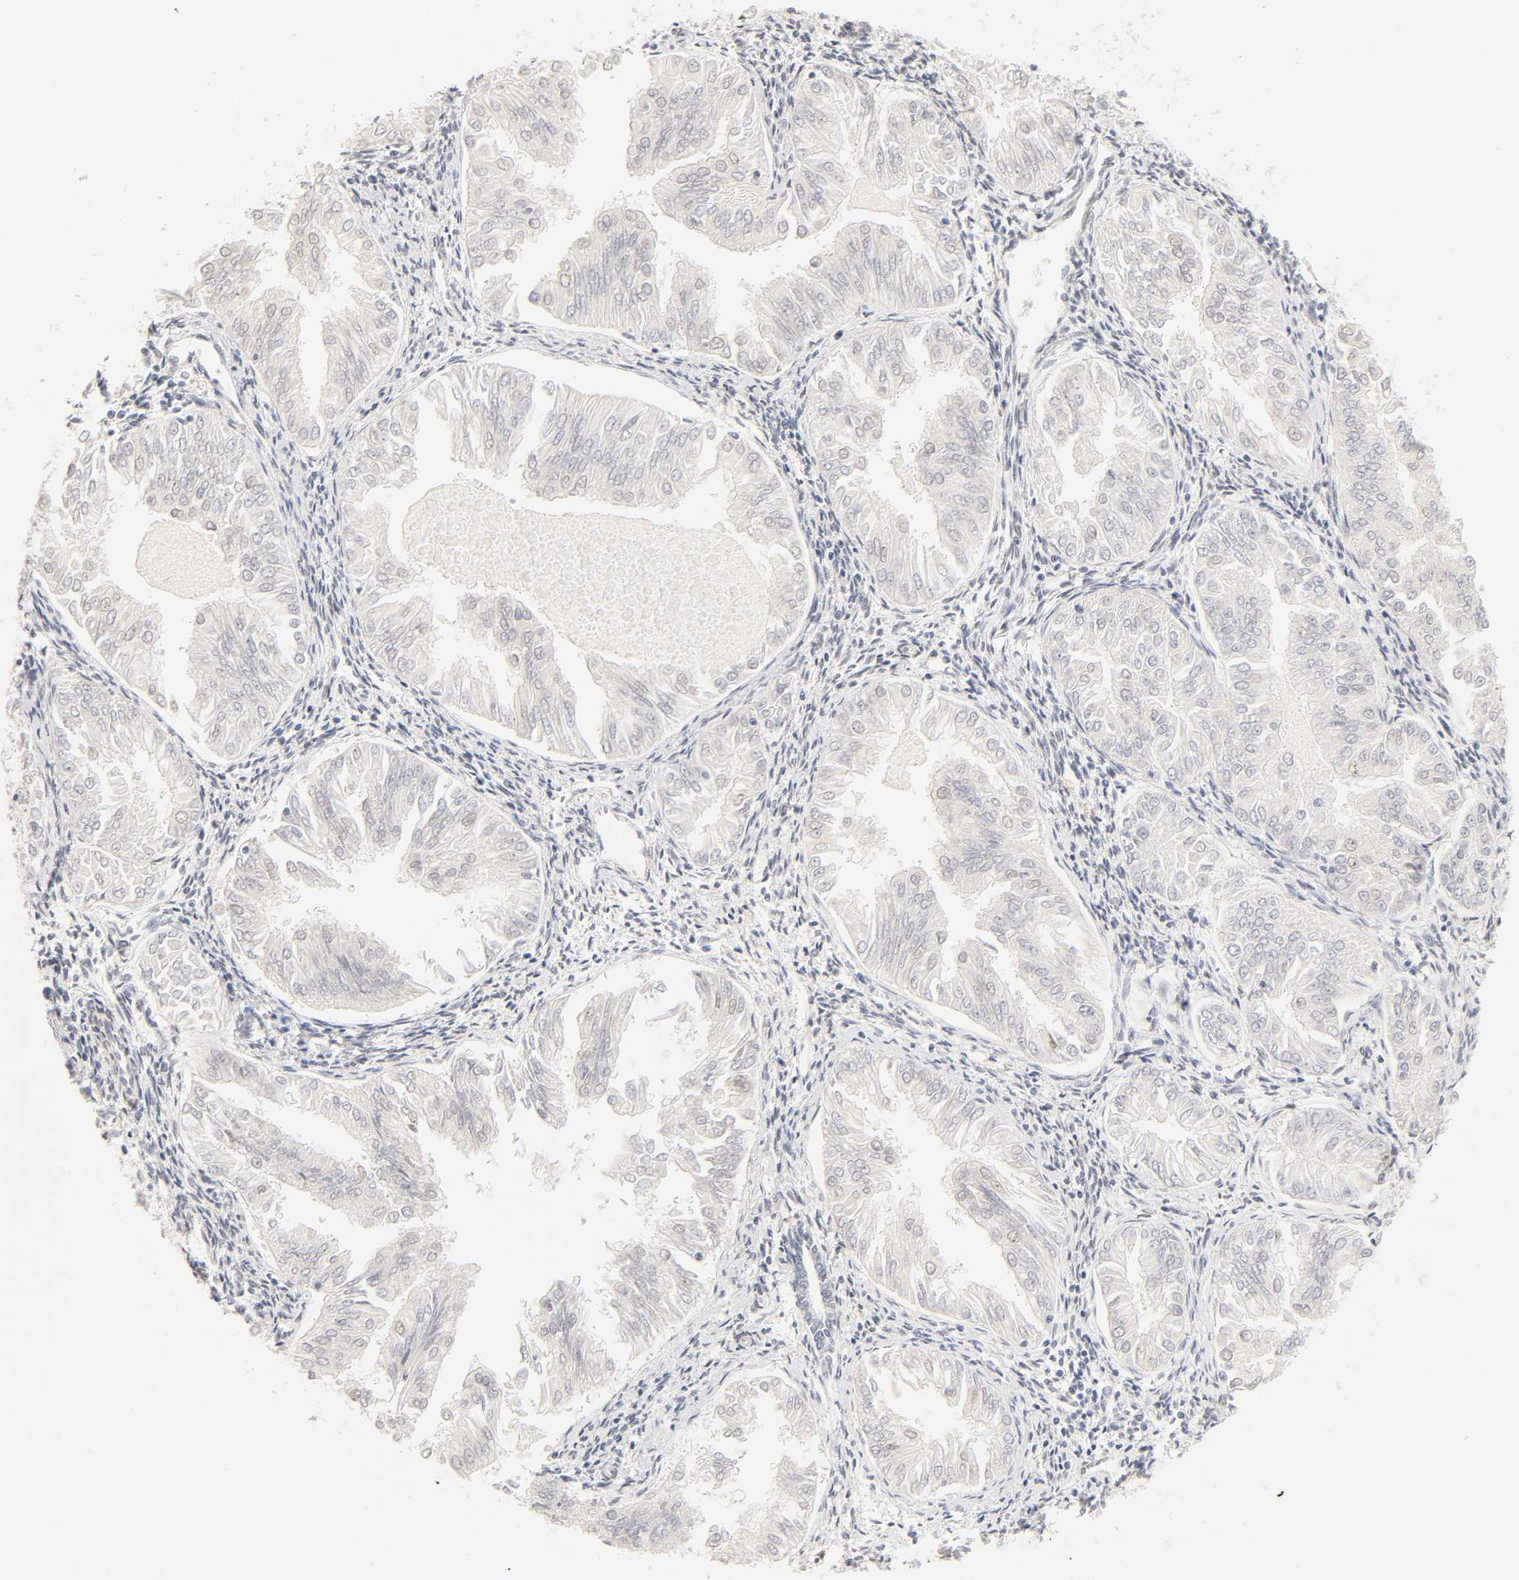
{"staining": {"intensity": "negative", "quantity": "none", "location": "none"}, "tissue": "endometrial cancer", "cell_type": "Tumor cells", "image_type": "cancer", "snomed": [{"axis": "morphology", "description": "Adenocarcinoma, NOS"}, {"axis": "topography", "description": "Endometrium"}], "caption": "The immunohistochemistry image has no significant staining in tumor cells of endometrial cancer (adenocarcinoma) tissue.", "gene": "MNAT1", "patient": {"sex": "female", "age": 53}}